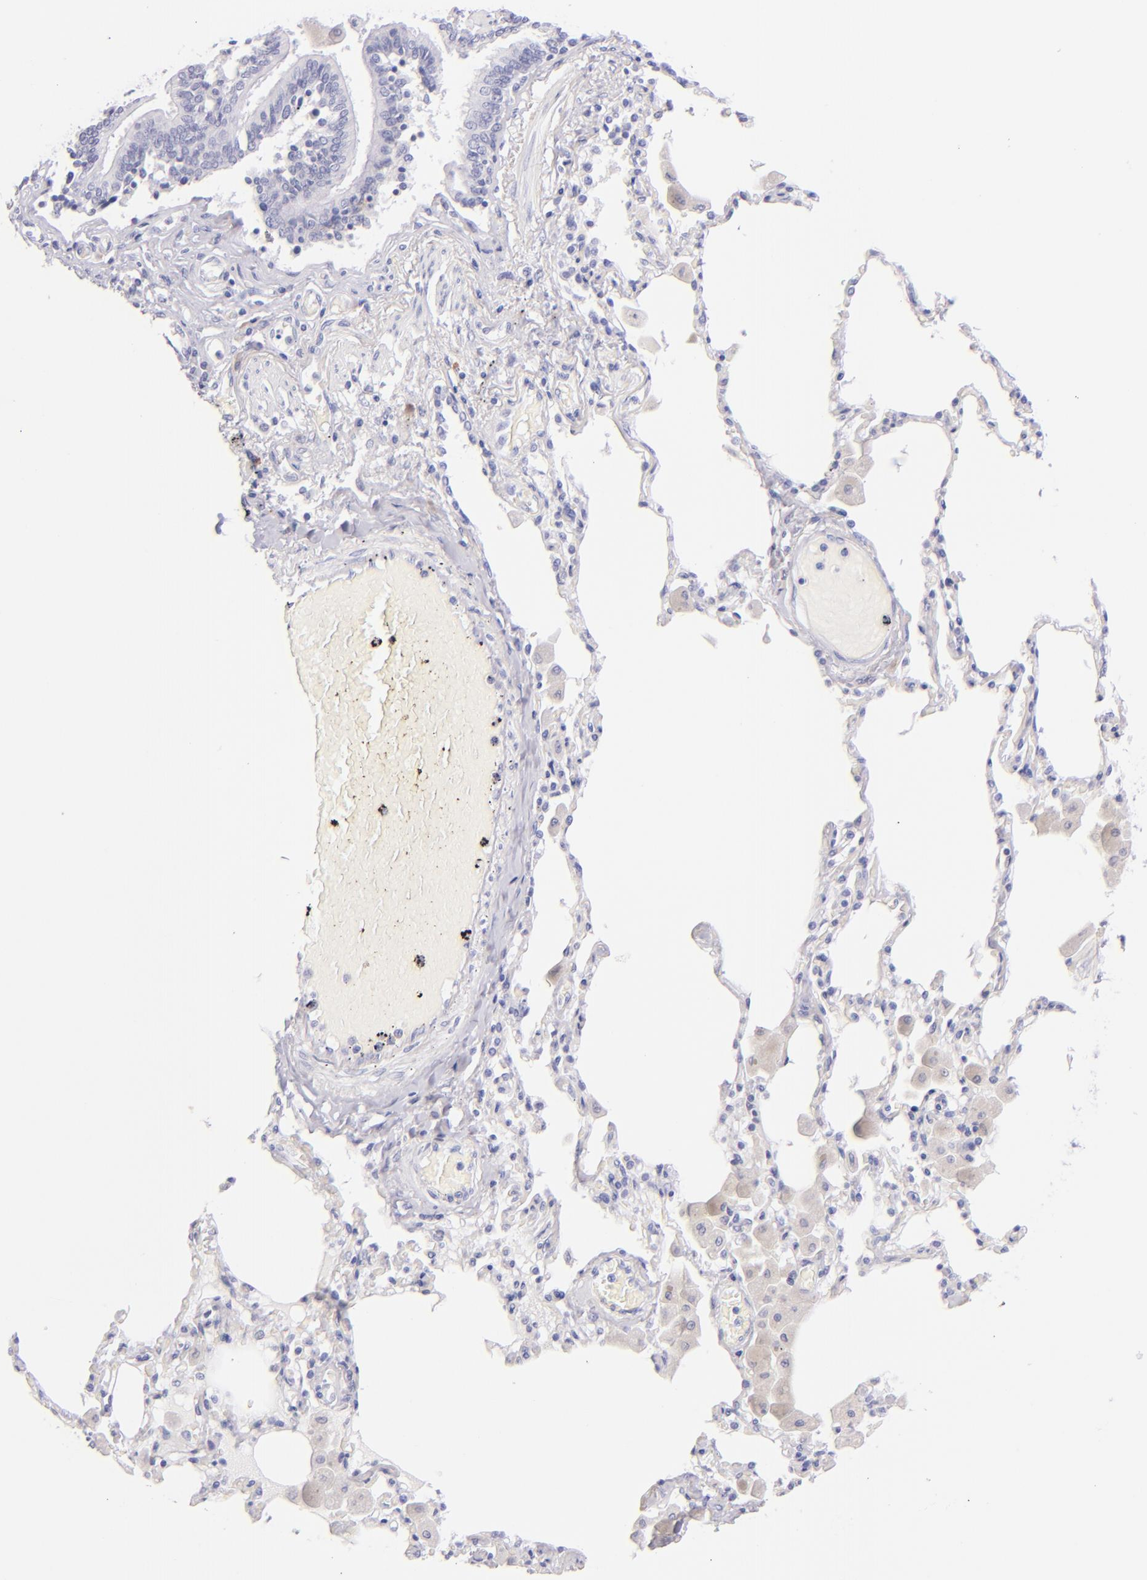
{"staining": {"intensity": "negative", "quantity": "none", "location": "none"}, "tissue": "bronchus", "cell_type": "Respiratory epithelial cells", "image_type": "normal", "snomed": [{"axis": "morphology", "description": "Normal tissue, NOS"}, {"axis": "morphology", "description": "Squamous cell carcinoma, NOS"}, {"axis": "topography", "description": "Bronchus"}, {"axis": "topography", "description": "Lung"}], "caption": "DAB (3,3'-diaminobenzidine) immunohistochemical staining of normal human bronchus demonstrates no significant expression in respiratory epithelial cells. (IHC, brightfield microscopy, high magnification).", "gene": "SDC1", "patient": {"sex": "female", "age": 47}}